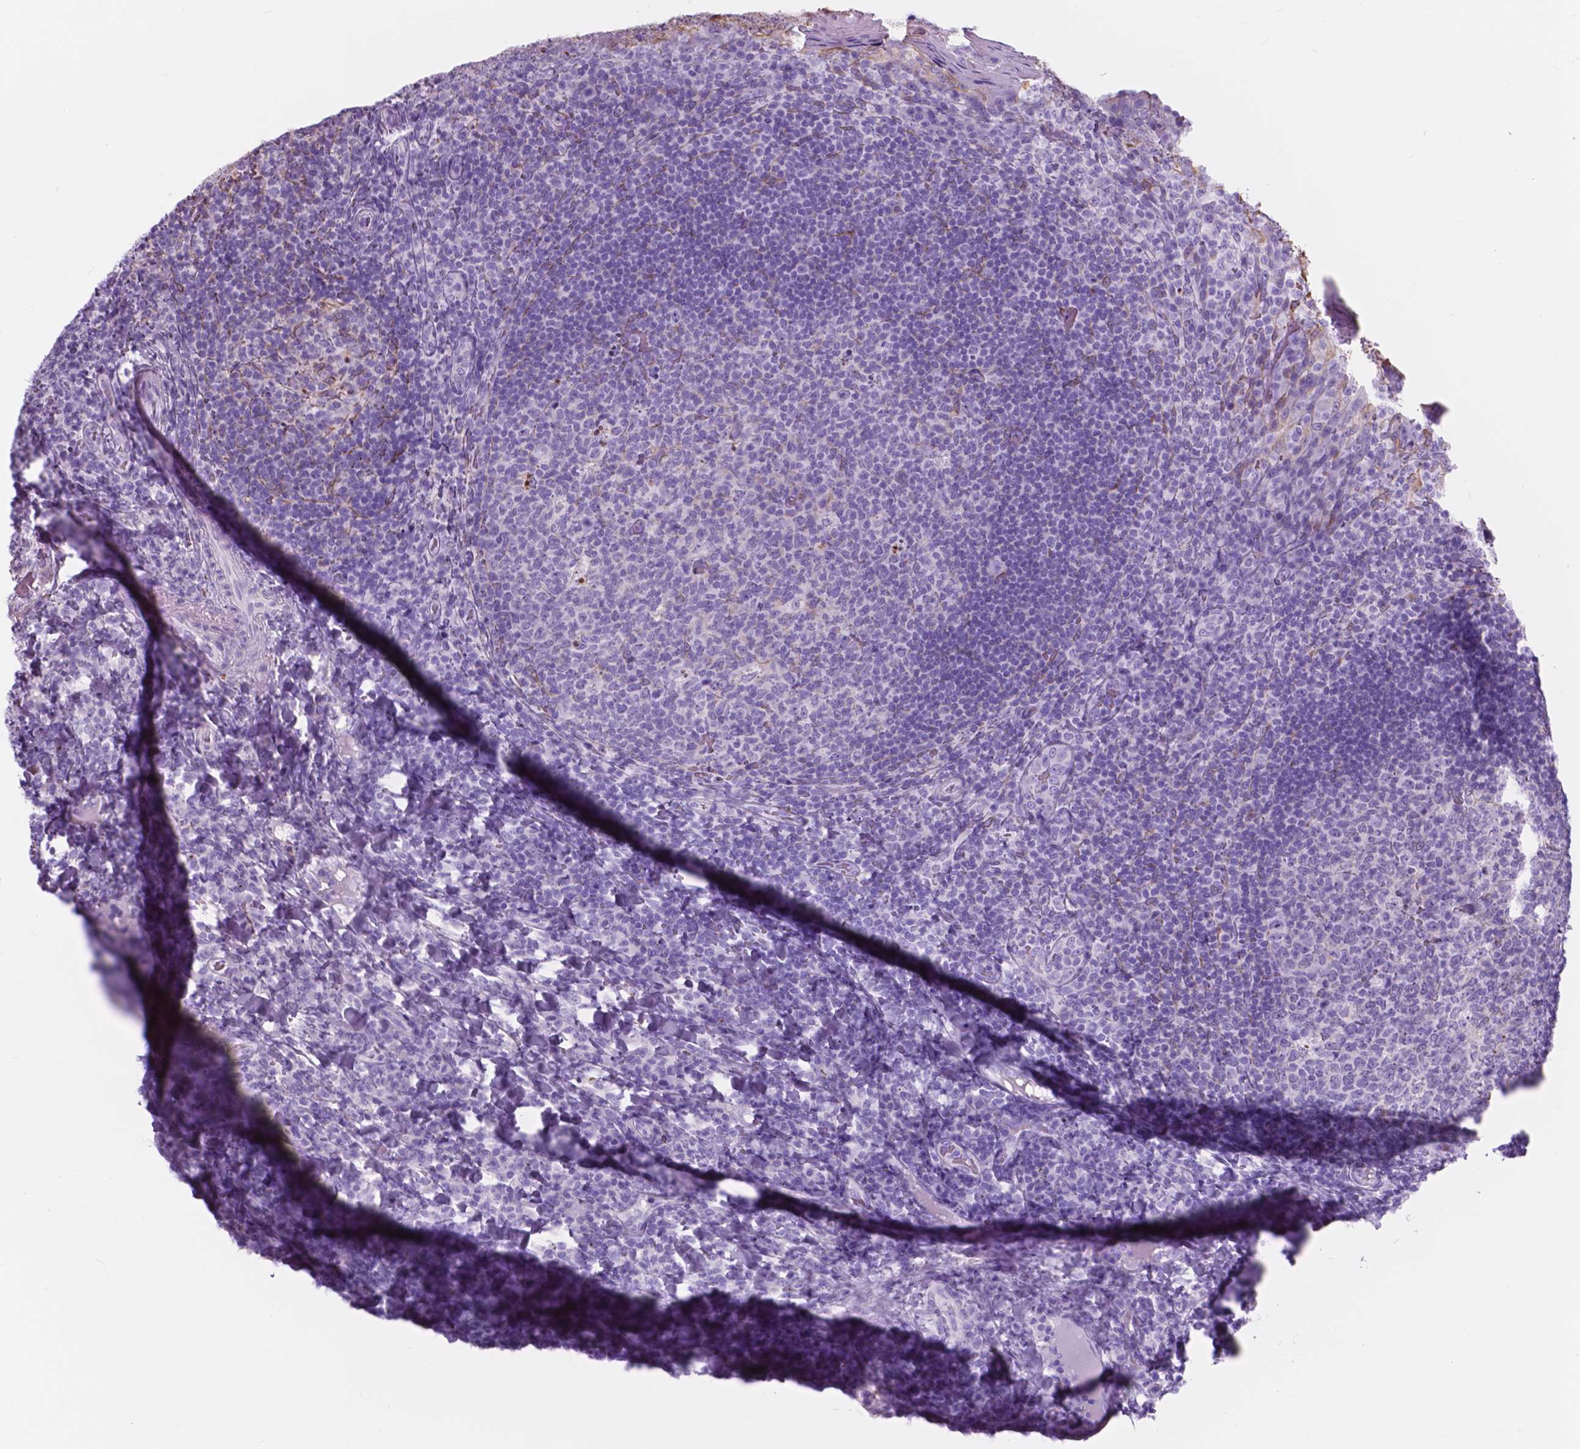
{"staining": {"intensity": "negative", "quantity": "none", "location": "none"}, "tissue": "tonsil", "cell_type": "Germinal center cells", "image_type": "normal", "snomed": [{"axis": "morphology", "description": "Normal tissue, NOS"}, {"axis": "topography", "description": "Tonsil"}], "caption": "Immunohistochemical staining of unremarkable human tonsil demonstrates no significant staining in germinal center cells. The staining was performed using DAB to visualize the protein expression in brown, while the nuclei were stained in blue with hematoxylin (Magnification: 20x).", "gene": "FXYD2", "patient": {"sex": "male", "age": 17}}